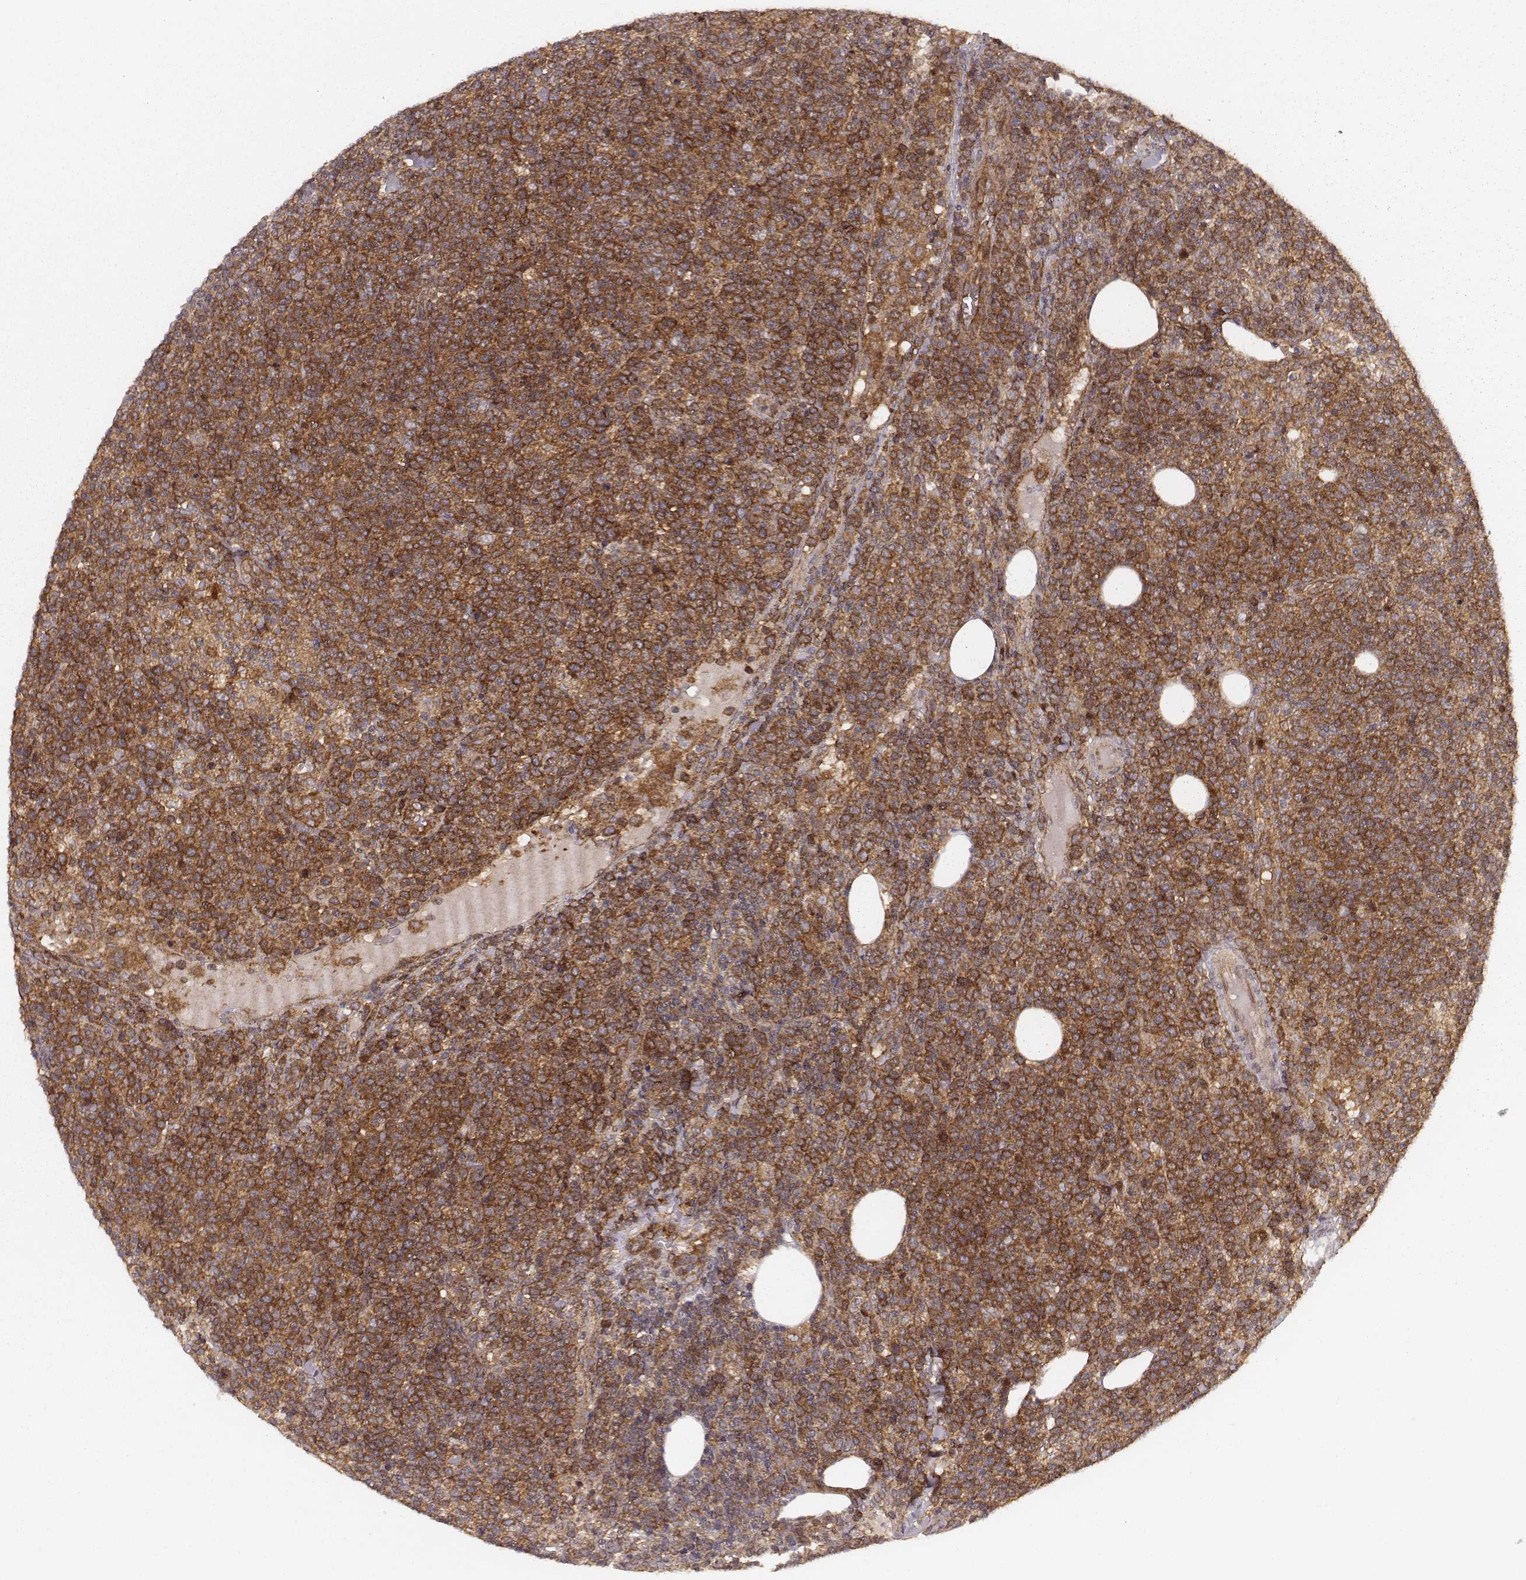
{"staining": {"intensity": "strong", "quantity": ">75%", "location": "cytoplasmic/membranous"}, "tissue": "lymphoma", "cell_type": "Tumor cells", "image_type": "cancer", "snomed": [{"axis": "morphology", "description": "Malignant lymphoma, non-Hodgkin's type, High grade"}, {"axis": "topography", "description": "Lymph node"}], "caption": "Protein expression analysis of human malignant lymphoma, non-Hodgkin's type (high-grade) reveals strong cytoplasmic/membranous positivity in approximately >75% of tumor cells.", "gene": "VPS26A", "patient": {"sex": "male", "age": 61}}